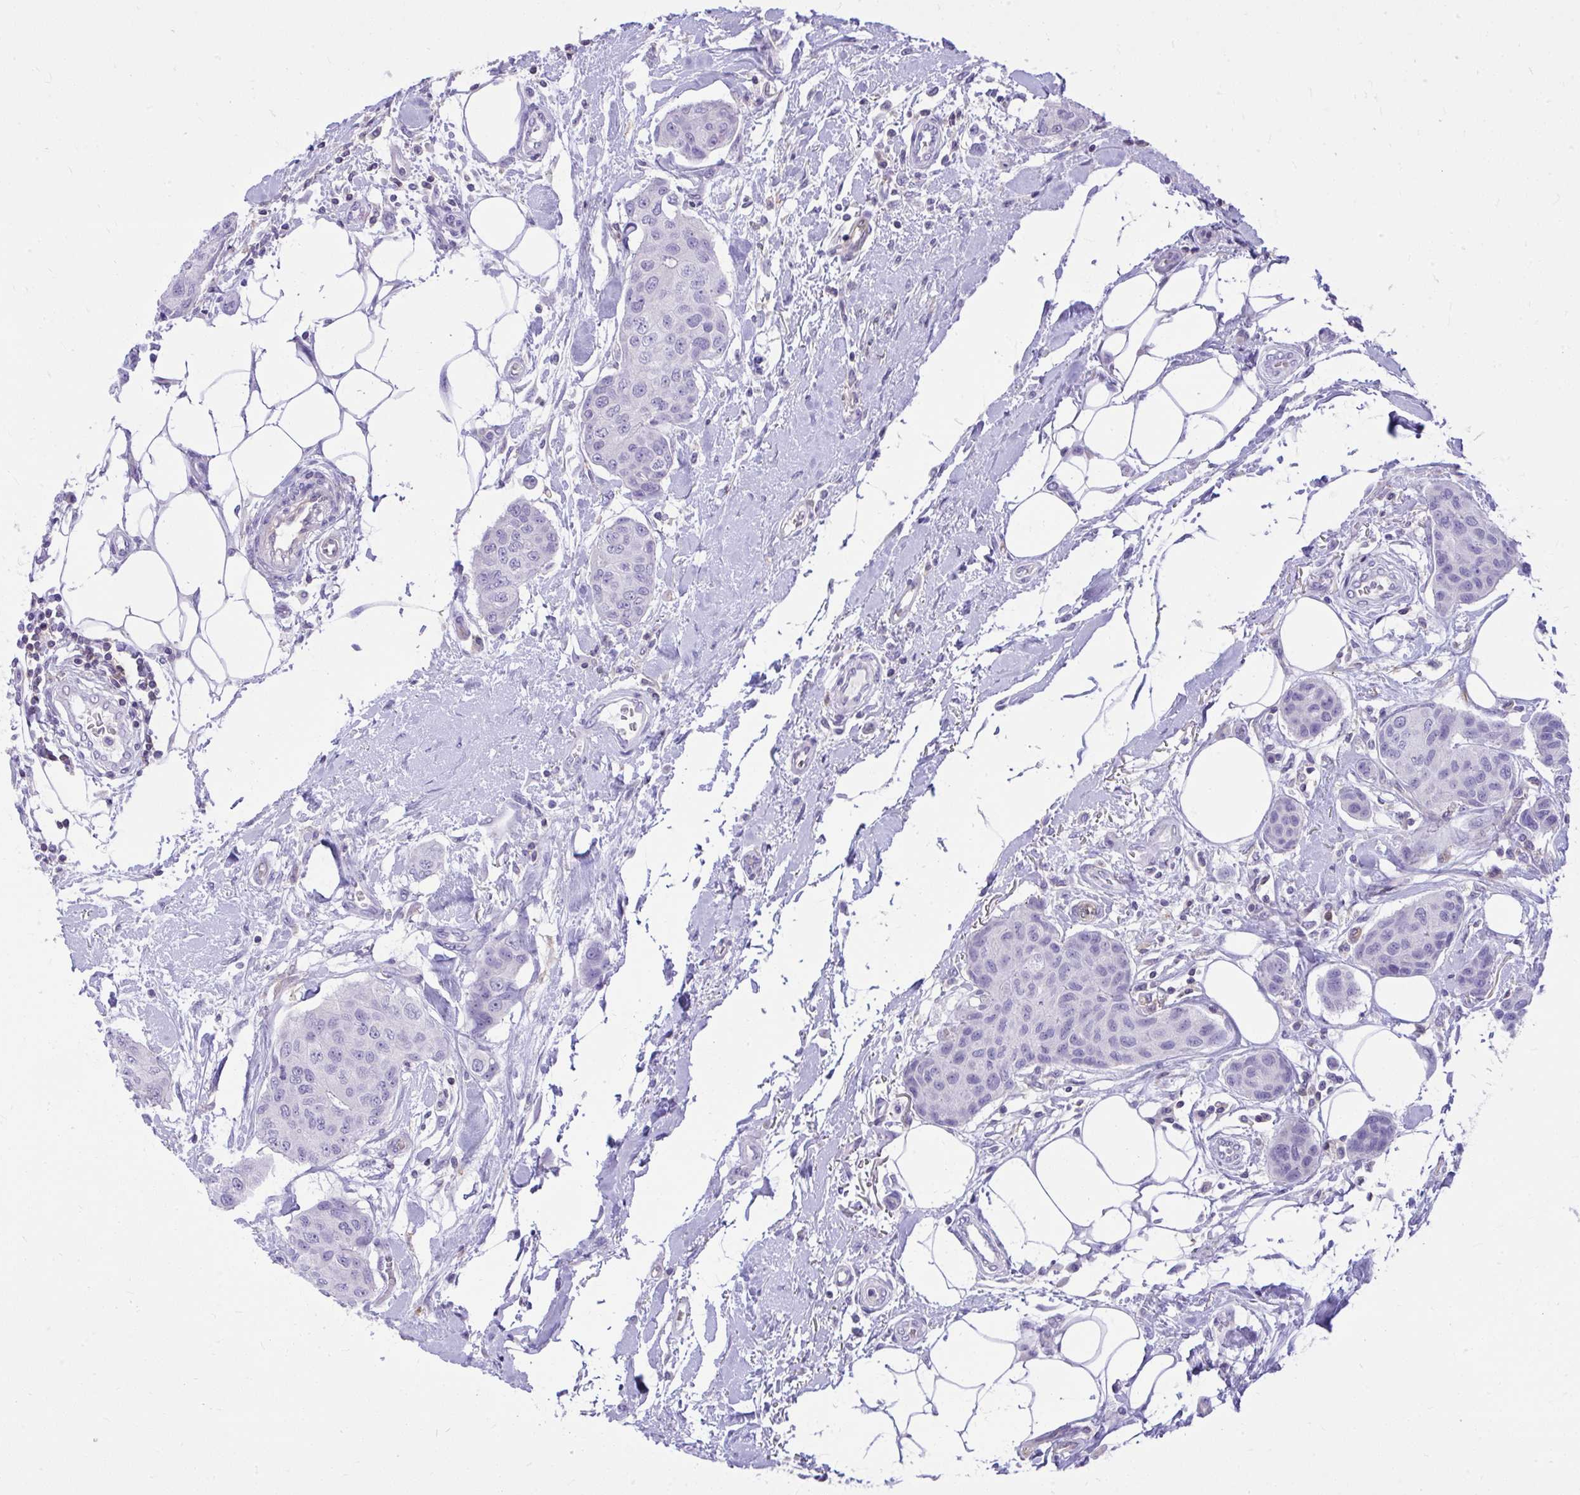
{"staining": {"intensity": "negative", "quantity": "none", "location": "none"}, "tissue": "breast cancer", "cell_type": "Tumor cells", "image_type": "cancer", "snomed": [{"axis": "morphology", "description": "Duct carcinoma"}, {"axis": "topography", "description": "Breast"}, {"axis": "topography", "description": "Lymph node"}], "caption": "Tumor cells are negative for brown protein staining in breast cancer.", "gene": "GPRIN3", "patient": {"sex": "female", "age": 80}}